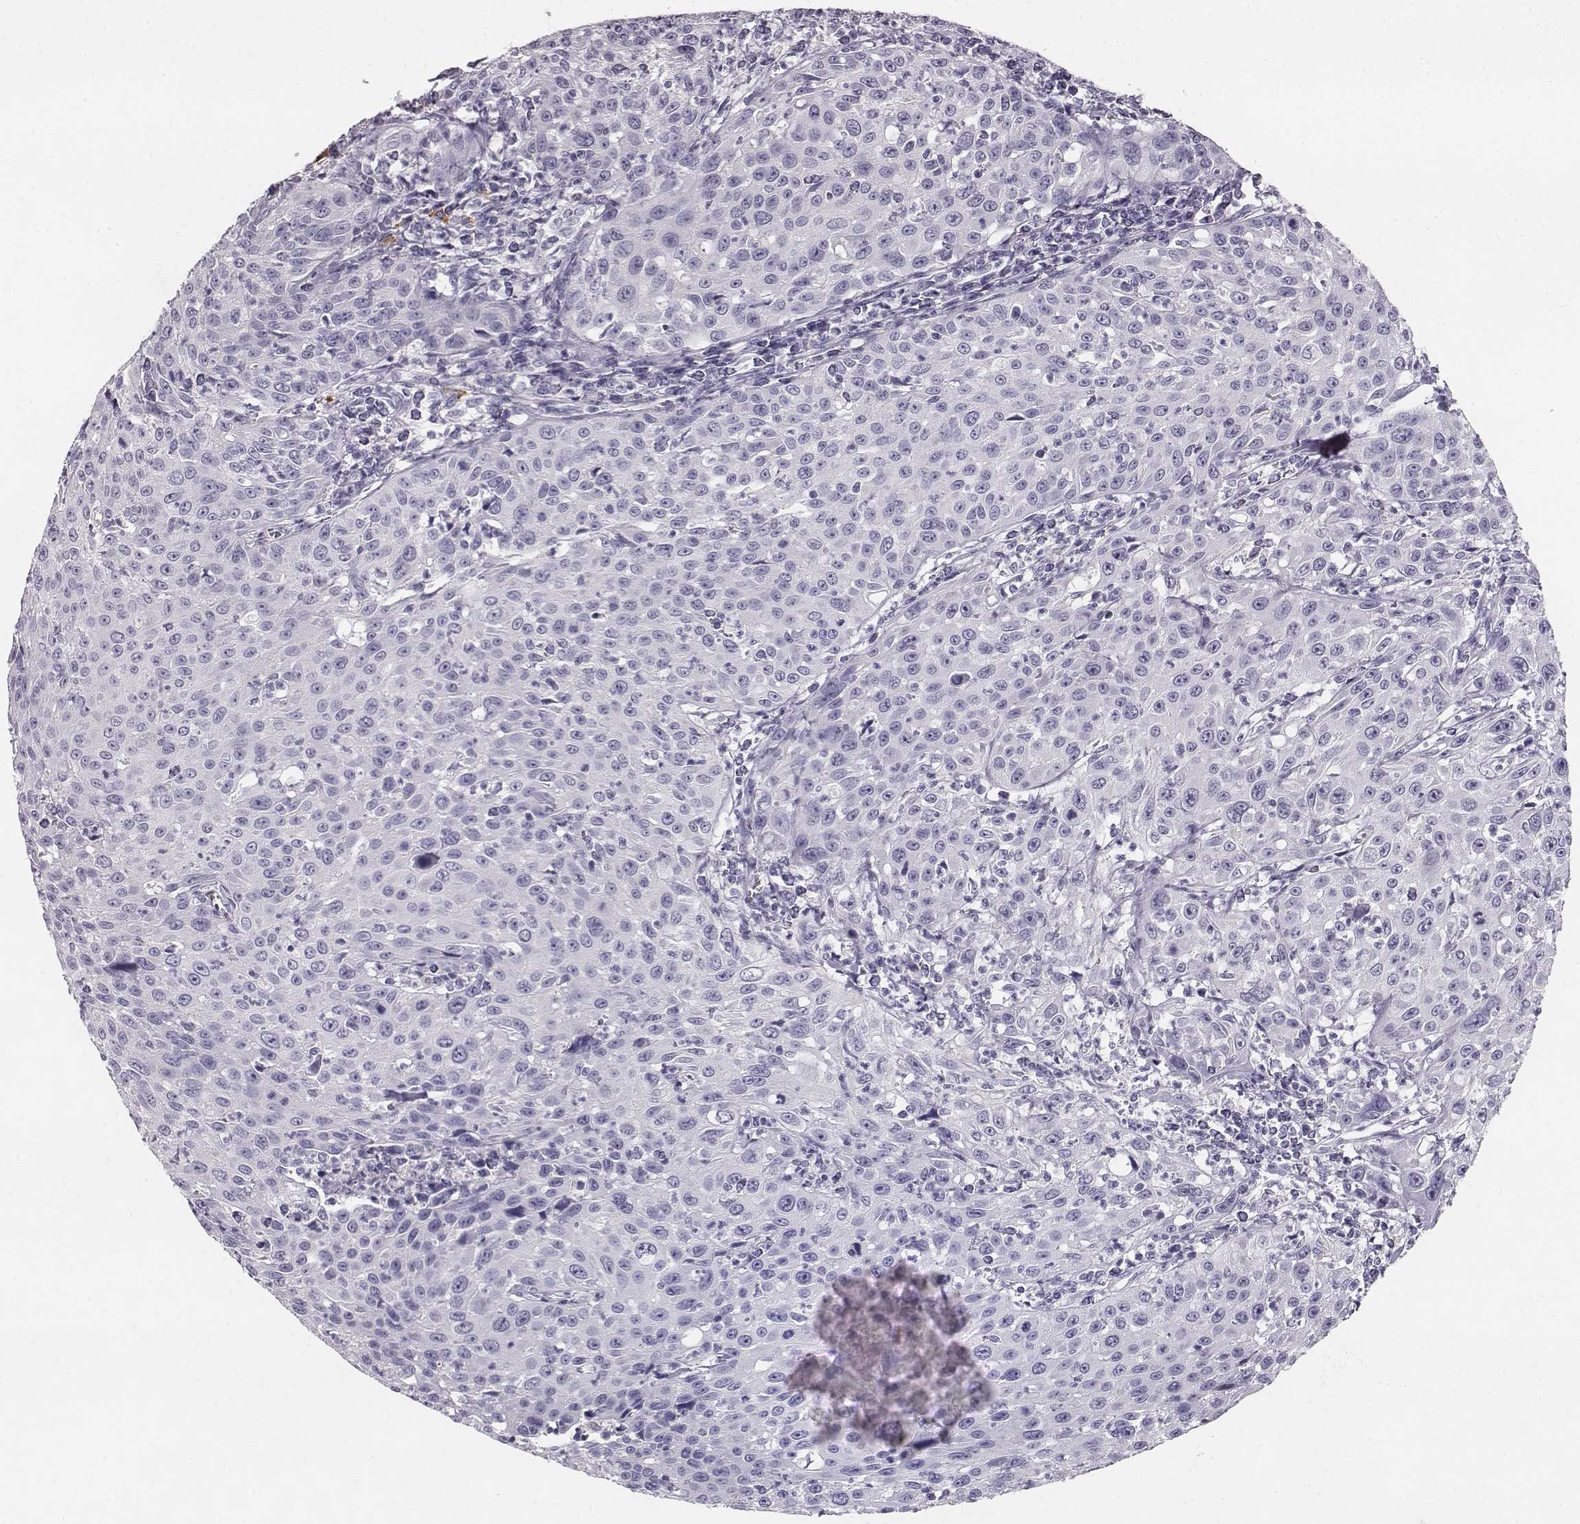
{"staining": {"intensity": "negative", "quantity": "none", "location": "none"}, "tissue": "cervical cancer", "cell_type": "Tumor cells", "image_type": "cancer", "snomed": [{"axis": "morphology", "description": "Squamous cell carcinoma, NOS"}, {"axis": "topography", "description": "Cervix"}], "caption": "Immunohistochemistry (IHC) of human cervical cancer (squamous cell carcinoma) reveals no expression in tumor cells.", "gene": "NPTXR", "patient": {"sex": "female", "age": 26}}